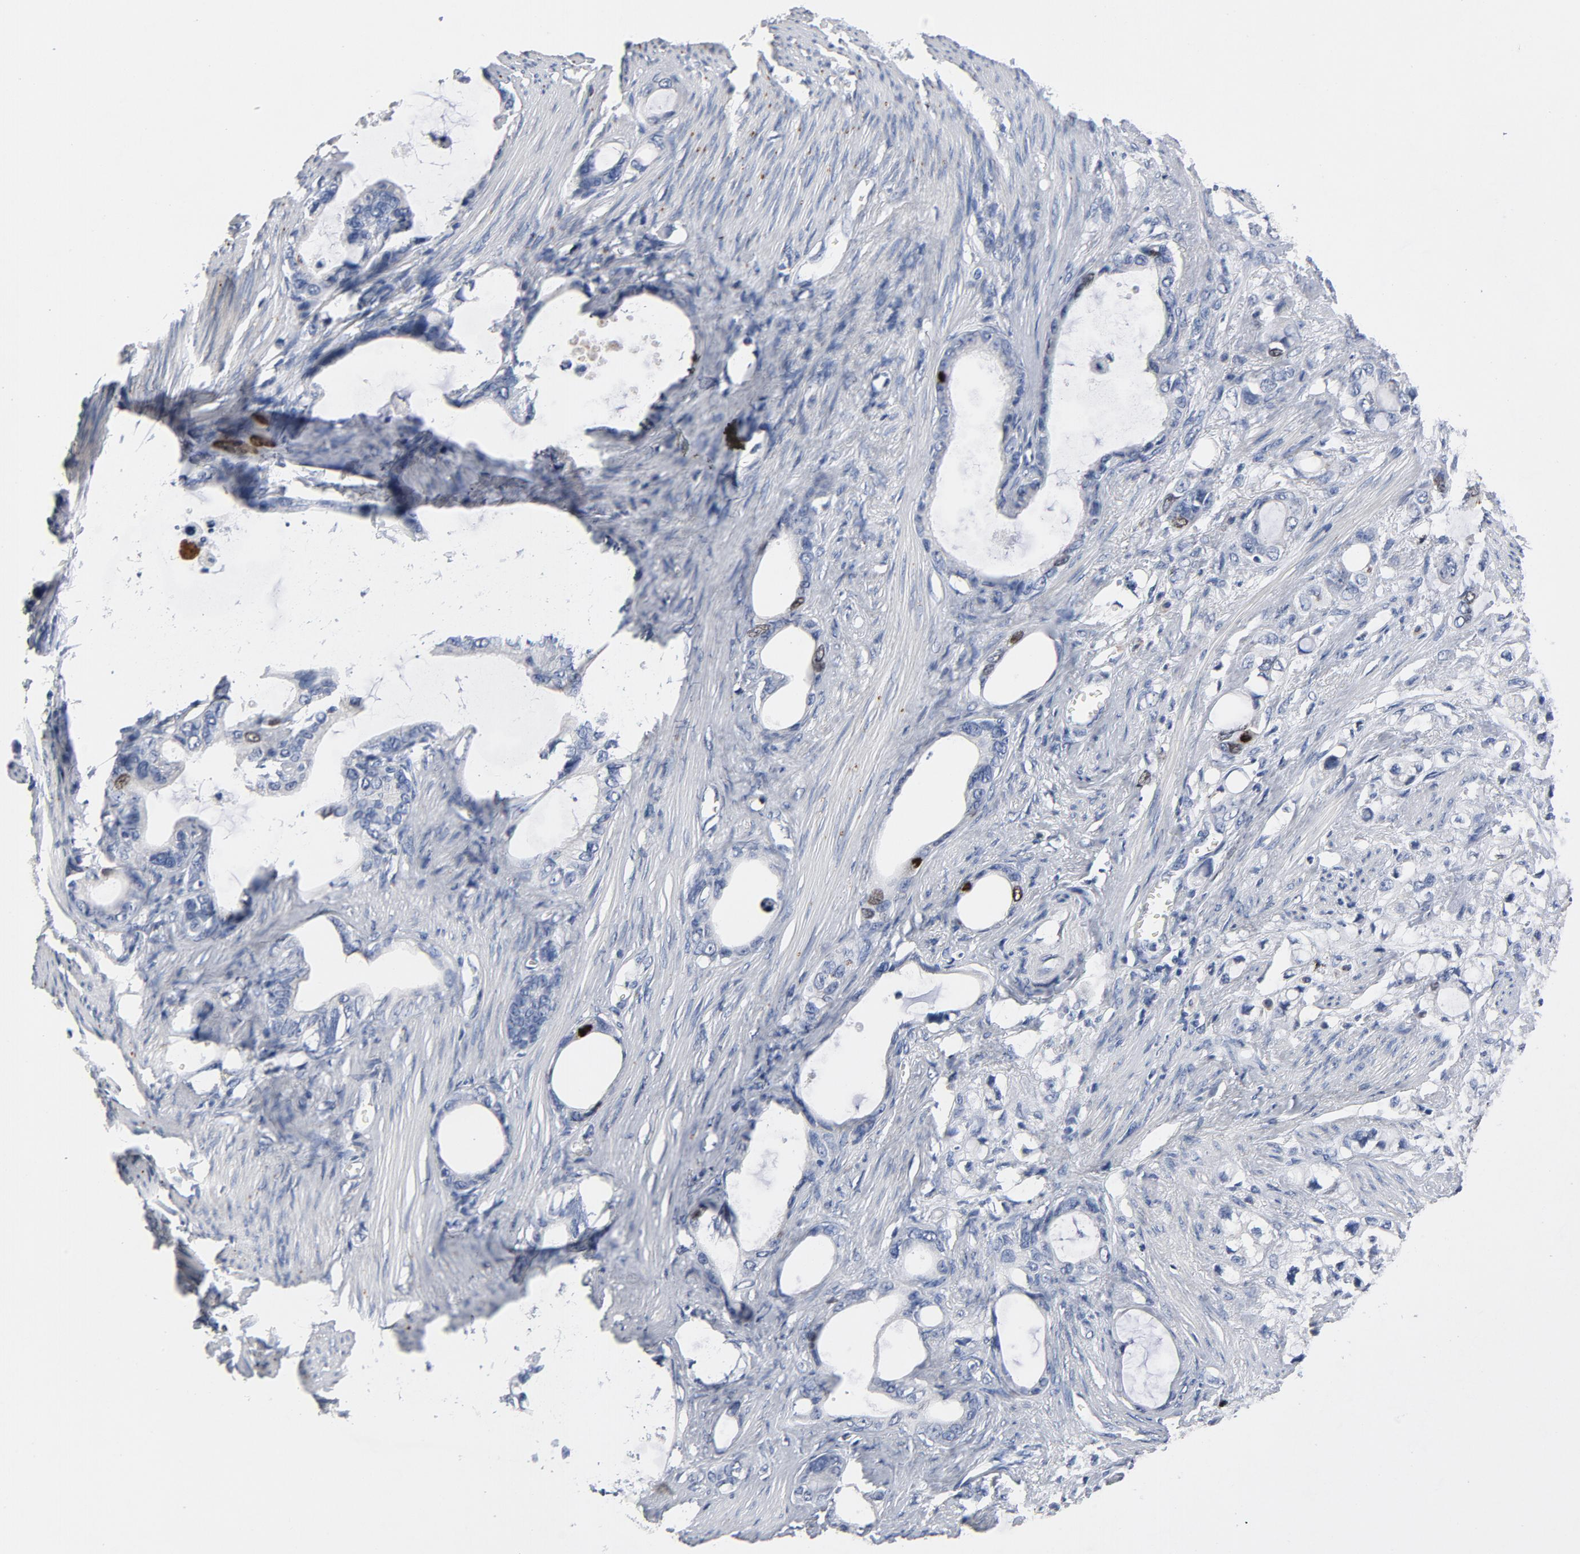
{"staining": {"intensity": "moderate", "quantity": "<25%", "location": "nuclear"}, "tissue": "stomach cancer", "cell_type": "Tumor cells", "image_type": "cancer", "snomed": [{"axis": "morphology", "description": "Adenocarcinoma, NOS"}, {"axis": "topography", "description": "Stomach"}], "caption": "Immunohistochemical staining of human adenocarcinoma (stomach) shows low levels of moderate nuclear protein staining in about <25% of tumor cells.", "gene": "BIRC5", "patient": {"sex": "female", "age": 75}}